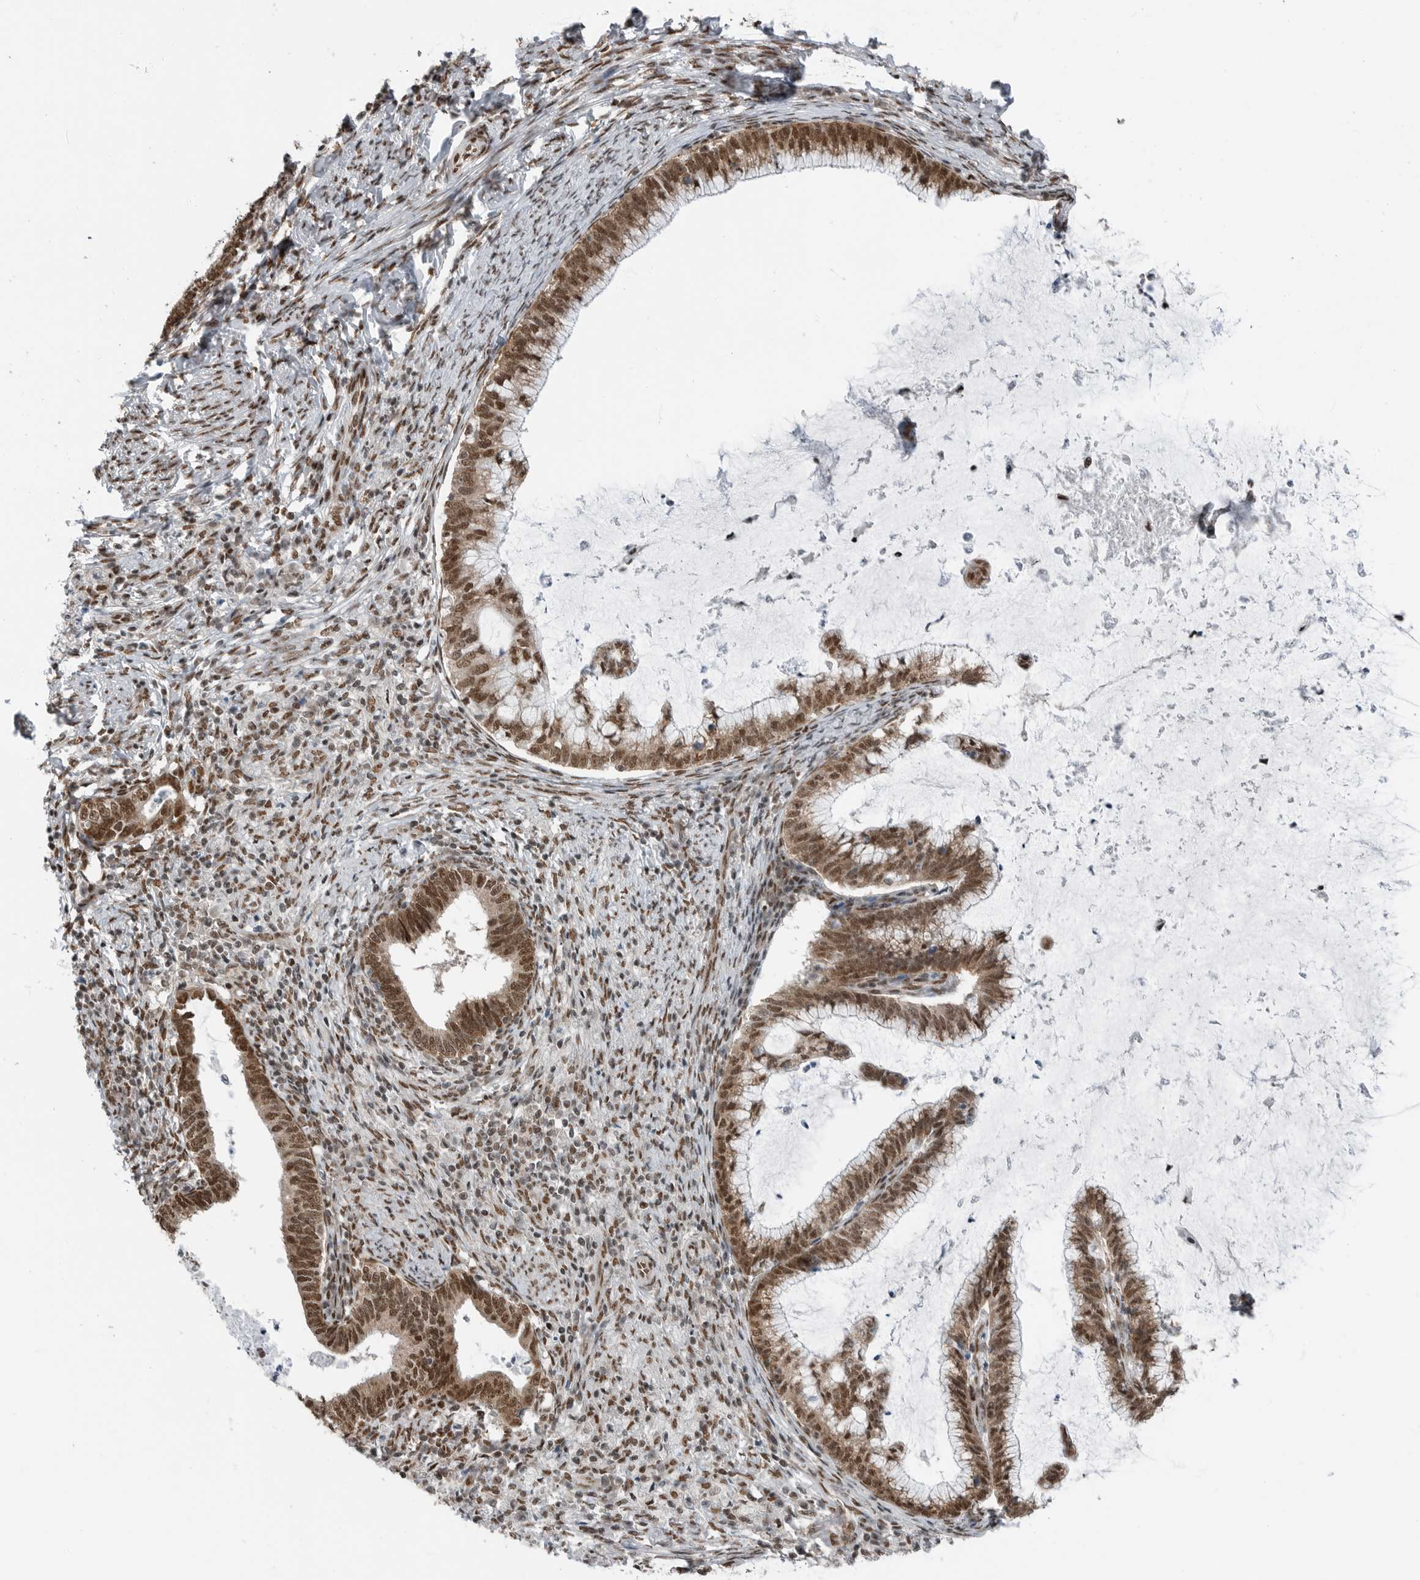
{"staining": {"intensity": "moderate", "quantity": ">75%", "location": "cytoplasmic/membranous,nuclear"}, "tissue": "cervical cancer", "cell_type": "Tumor cells", "image_type": "cancer", "snomed": [{"axis": "morphology", "description": "Adenocarcinoma, NOS"}, {"axis": "topography", "description": "Cervix"}], "caption": "Protein analysis of adenocarcinoma (cervical) tissue demonstrates moderate cytoplasmic/membranous and nuclear staining in about >75% of tumor cells. (DAB (3,3'-diaminobenzidine) IHC with brightfield microscopy, high magnification).", "gene": "BLZF1", "patient": {"sex": "female", "age": 36}}